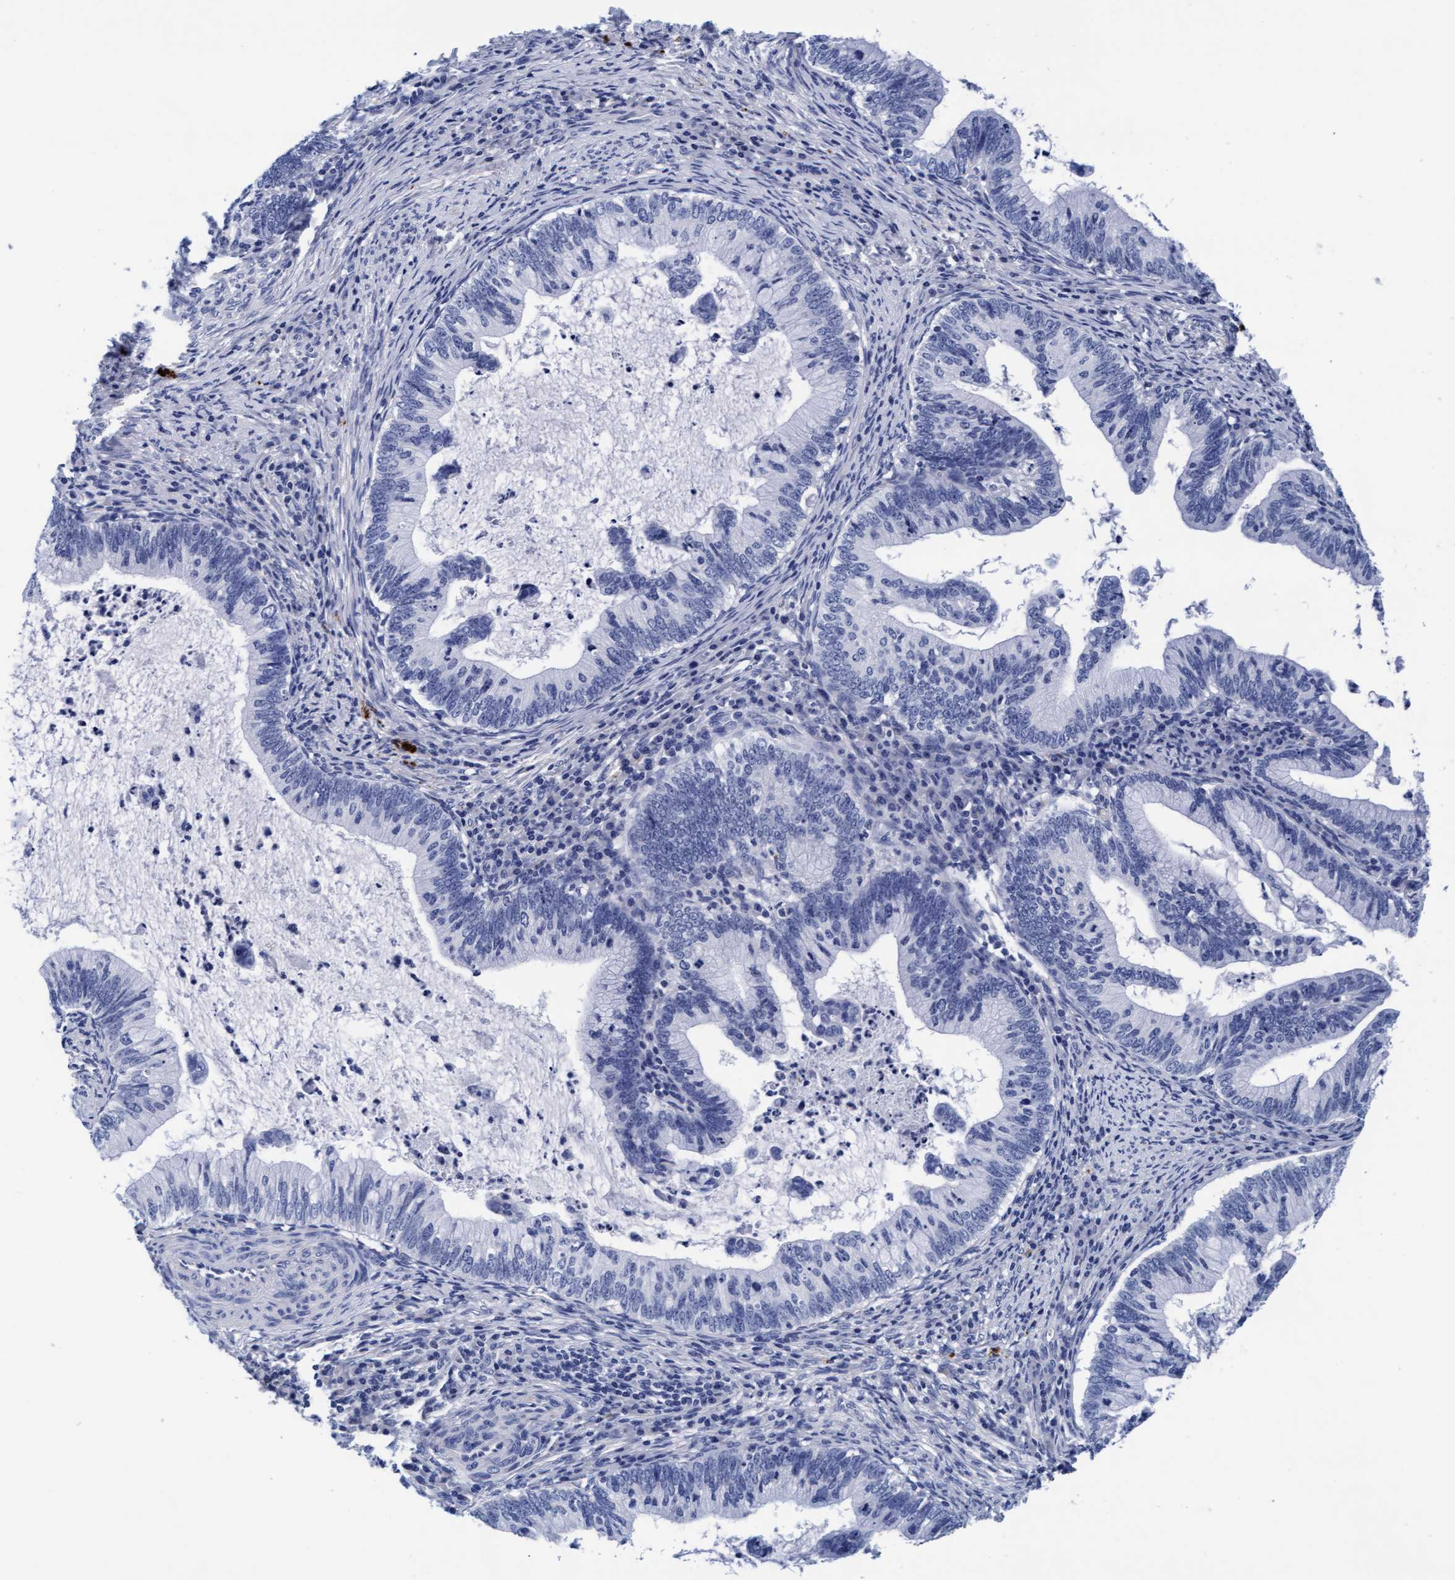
{"staining": {"intensity": "negative", "quantity": "none", "location": "none"}, "tissue": "cervical cancer", "cell_type": "Tumor cells", "image_type": "cancer", "snomed": [{"axis": "morphology", "description": "Adenocarcinoma, NOS"}, {"axis": "topography", "description": "Cervix"}], "caption": "The photomicrograph reveals no significant expression in tumor cells of cervical adenocarcinoma.", "gene": "ARSG", "patient": {"sex": "female", "age": 36}}